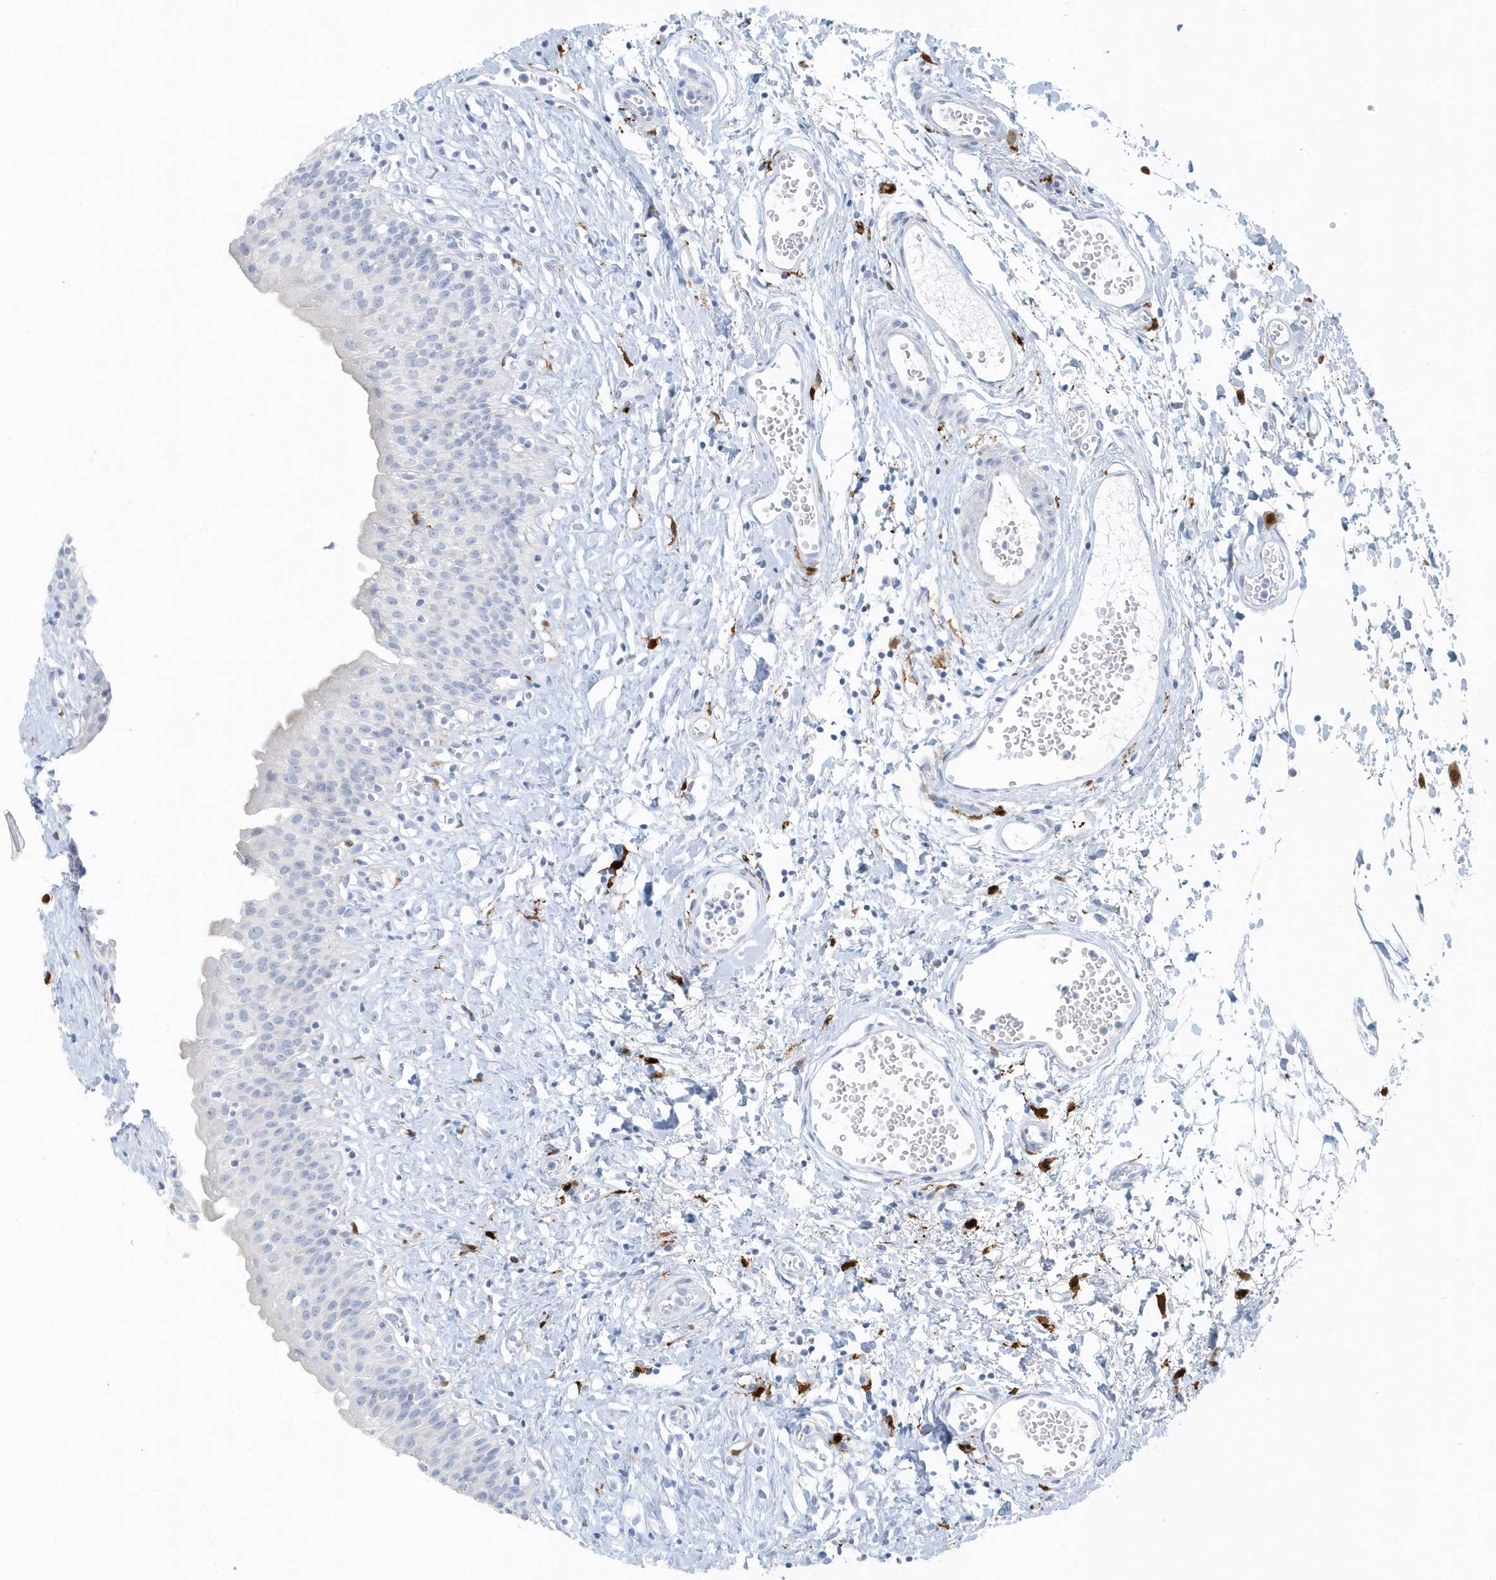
{"staining": {"intensity": "negative", "quantity": "none", "location": "none"}, "tissue": "urinary bladder", "cell_type": "Urothelial cells", "image_type": "normal", "snomed": [{"axis": "morphology", "description": "Normal tissue, NOS"}, {"axis": "topography", "description": "Urinary bladder"}], "caption": "Image shows no protein expression in urothelial cells of unremarkable urinary bladder.", "gene": "FAM98A", "patient": {"sex": "male", "age": 51}}